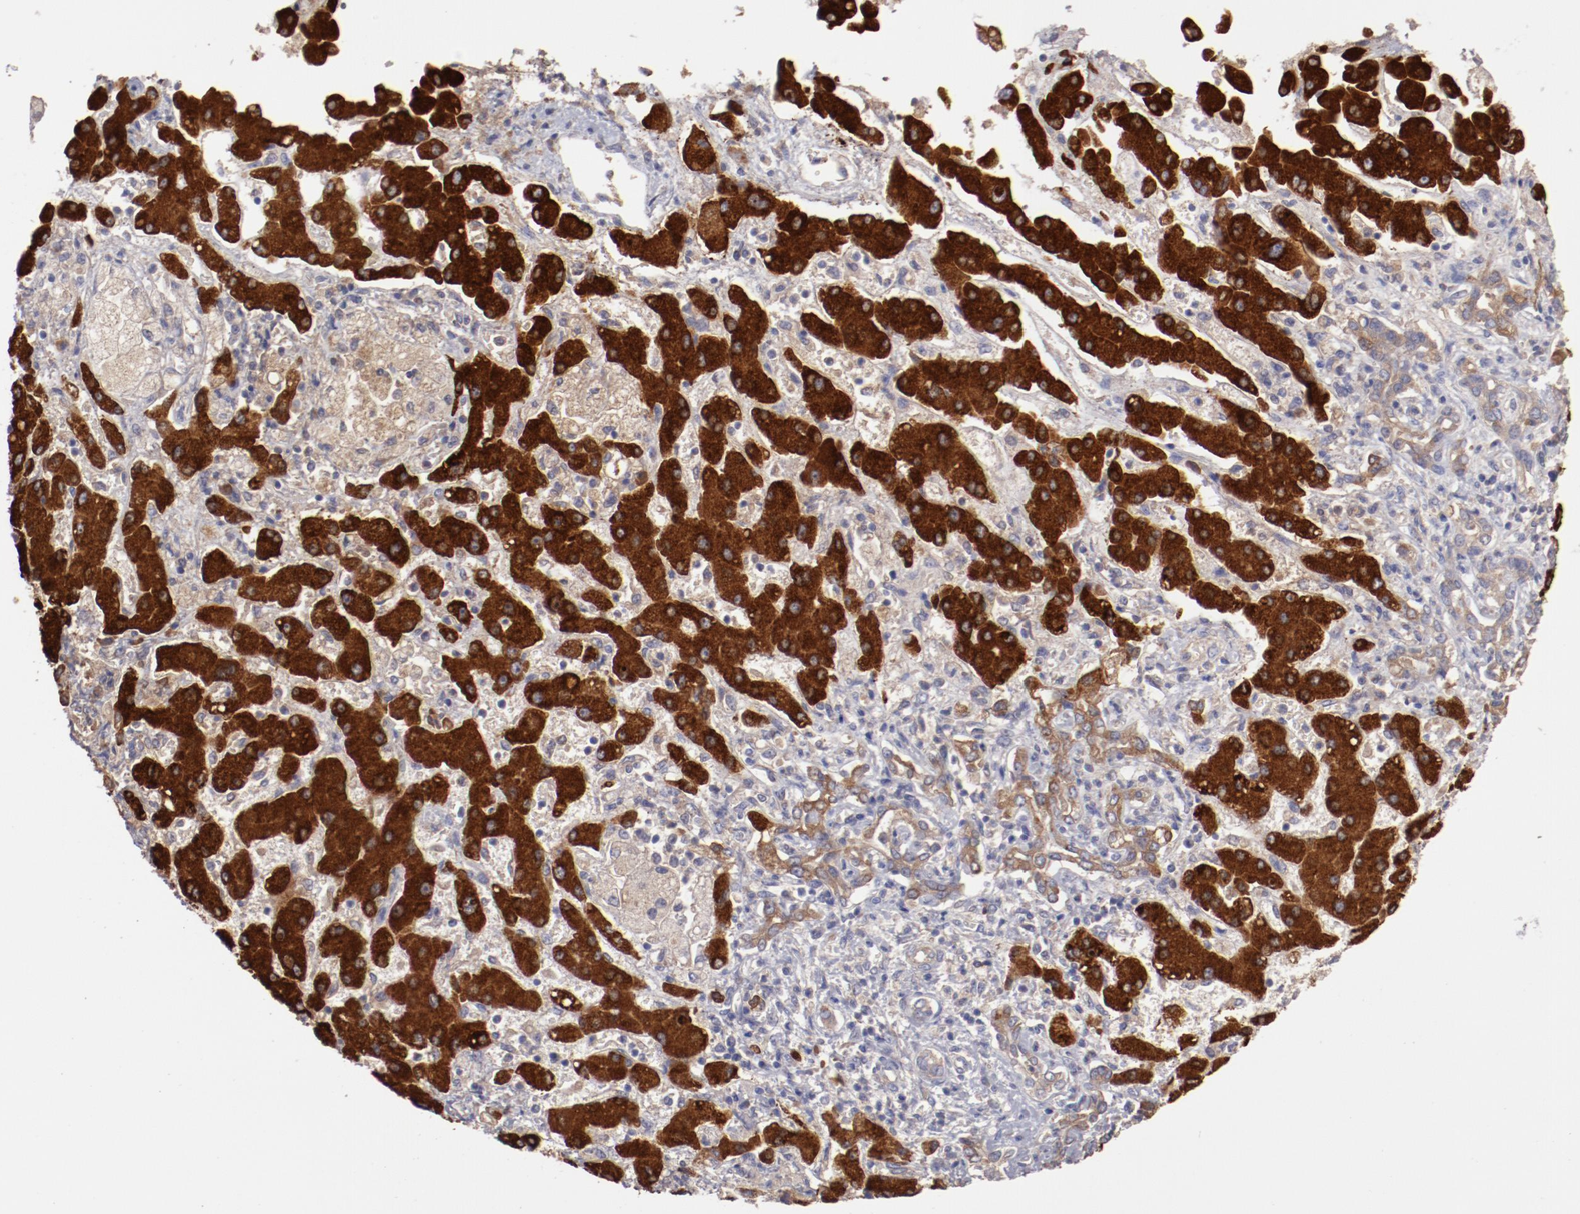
{"staining": {"intensity": "weak", "quantity": "25%-75%", "location": "cytoplasmic/membranous"}, "tissue": "liver cancer", "cell_type": "Tumor cells", "image_type": "cancer", "snomed": [{"axis": "morphology", "description": "Cholangiocarcinoma"}, {"axis": "topography", "description": "Liver"}], "caption": "A brown stain highlights weak cytoplasmic/membranous expression of a protein in liver cholangiocarcinoma tumor cells. (brown staining indicates protein expression, while blue staining denotes nuclei).", "gene": "ENTPD5", "patient": {"sex": "male", "age": 50}}